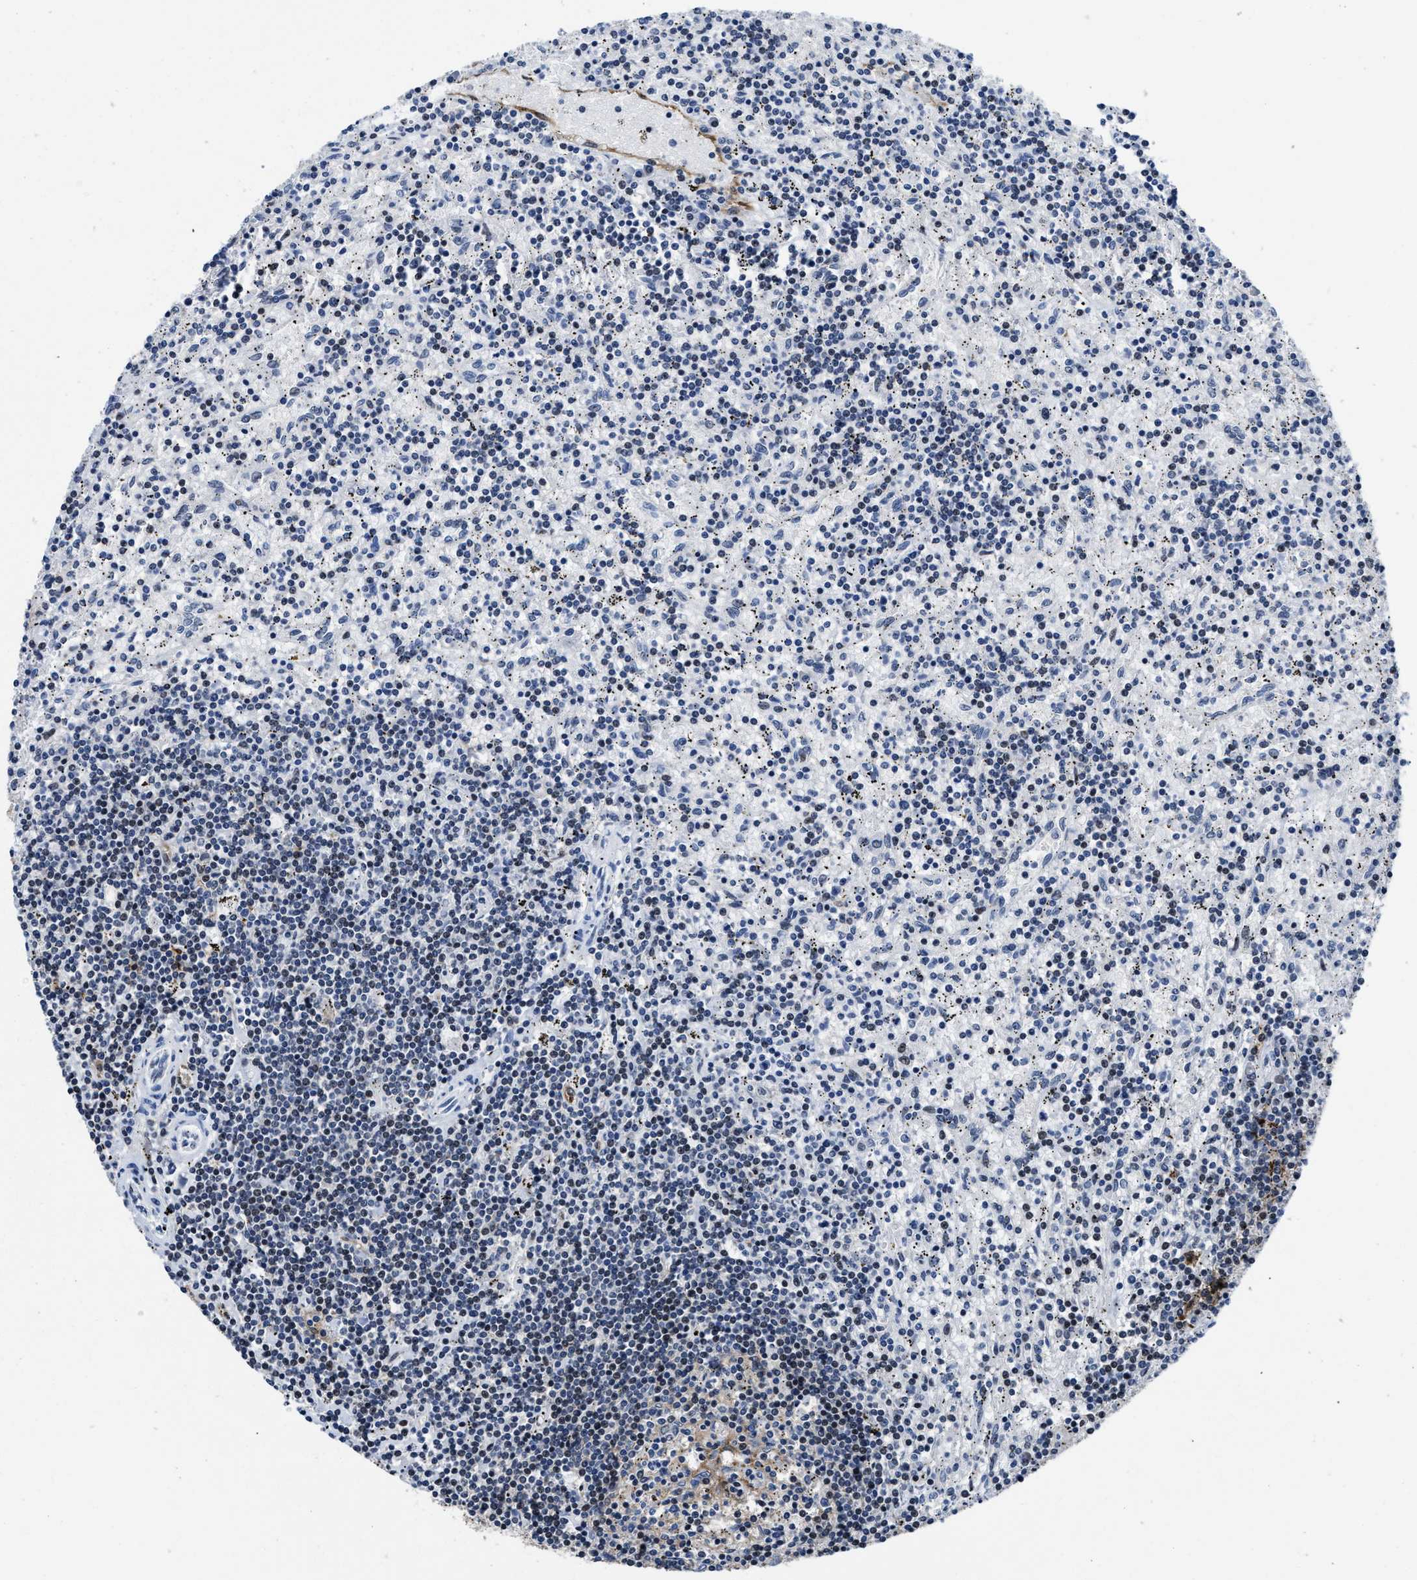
{"staining": {"intensity": "negative", "quantity": "none", "location": "none"}, "tissue": "lymphoma", "cell_type": "Tumor cells", "image_type": "cancer", "snomed": [{"axis": "morphology", "description": "Malignant lymphoma, non-Hodgkin's type, Low grade"}, {"axis": "topography", "description": "Spleen"}], "caption": "A photomicrograph of human lymphoma is negative for staining in tumor cells. (DAB immunohistochemistry visualized using brightfield microscopy, high magnification).", "gene": "MARCKSL1", "patient": {"sex": "male", "age": 76}}